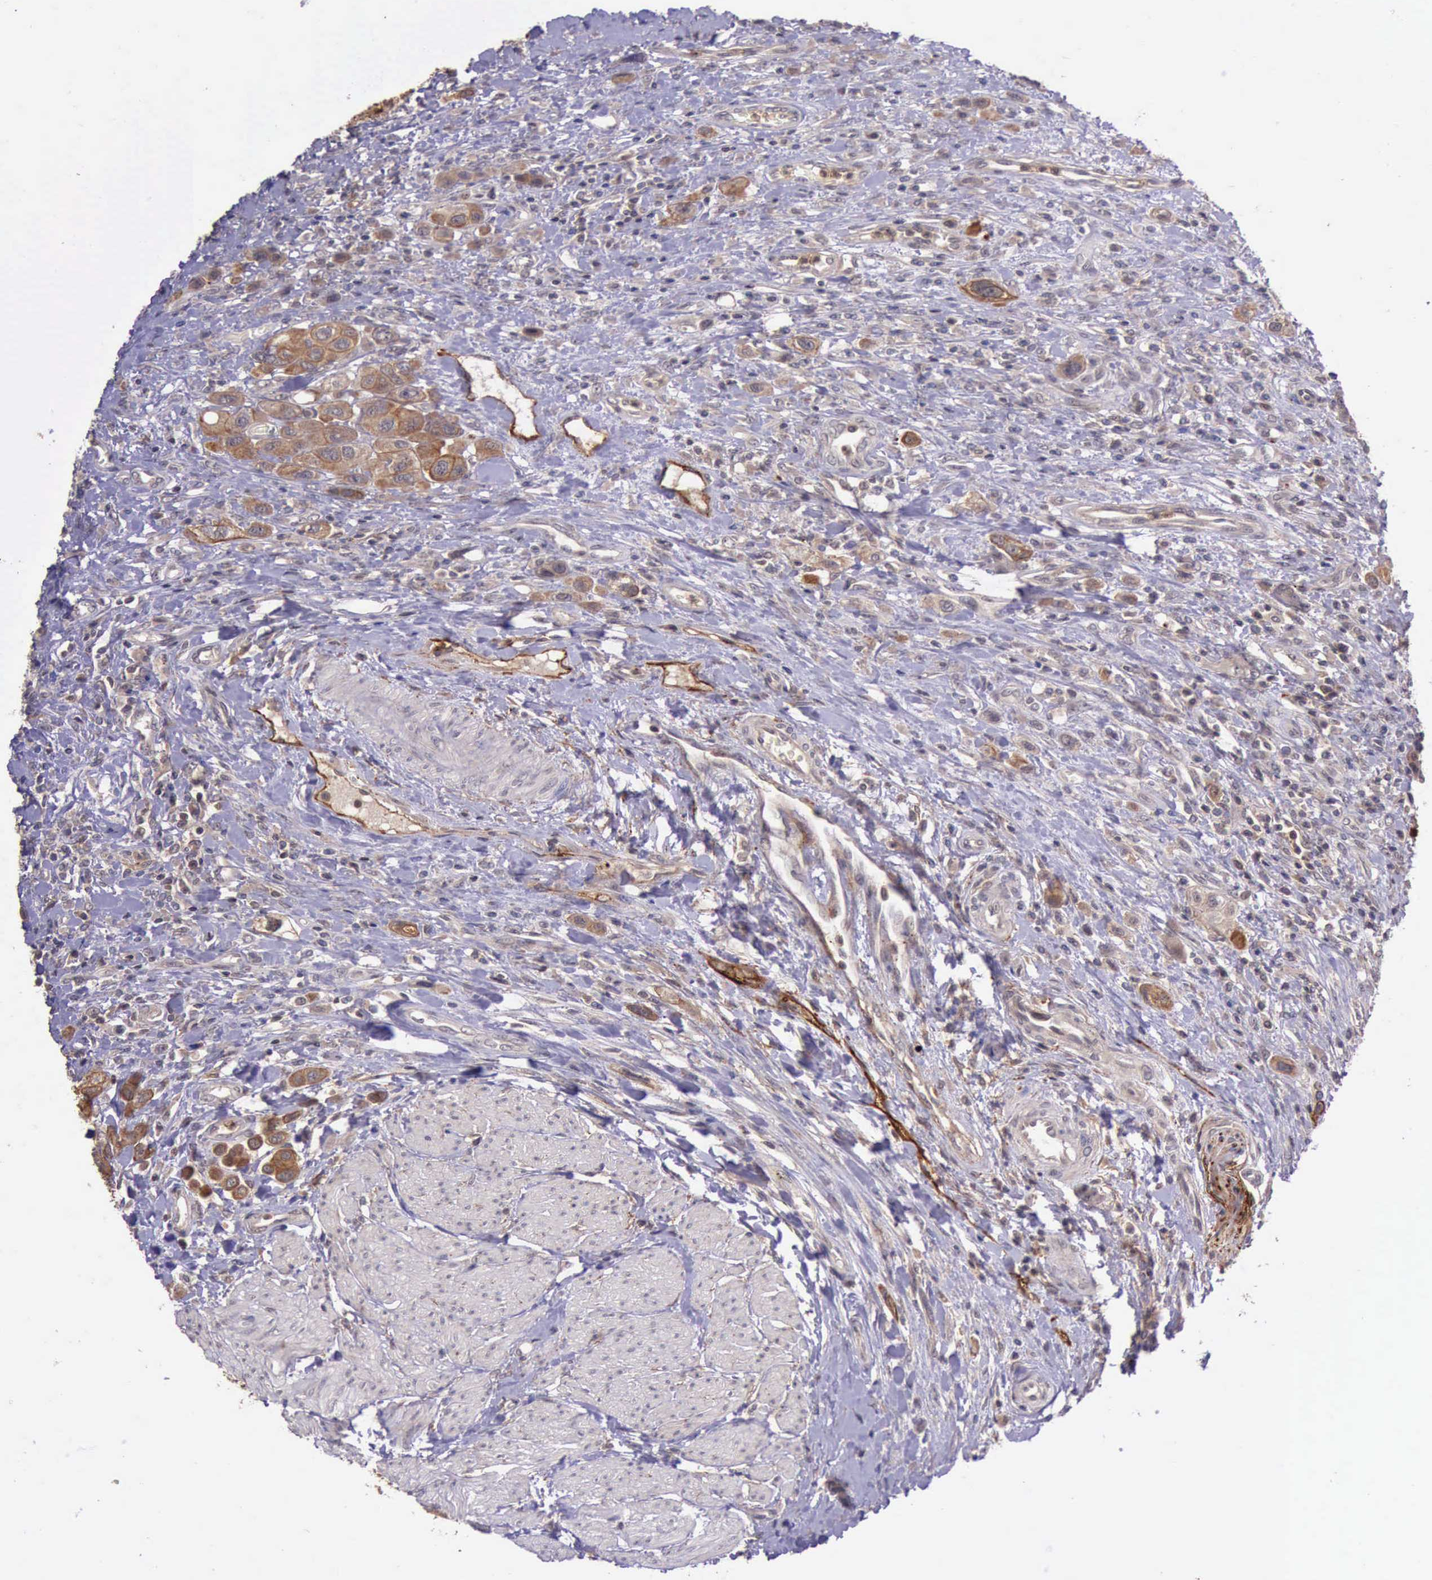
{"staining": {"intensity": "moderate", "quantity": ">75%", "location": "cytoplasmic/membranous"}, "tissue": "urothelial cancer", "cell_type": "Tumor cells", "image_type": "cancer", "snomed": [{"axis": "morphology", "description": "Urothelial carcinoma, High grade"}, {"axis": "topography", "description": "Urinary bladder"}], "caption": "High-power microscopy captured an immunohistochemistry histopathology image of urothelial cancer, revealing moderate cytoplasmic/membranous positivity in about >75% of tumor cells.", "gene": "PRICKLE3", "patient": {"sex": "male", "age": 50}}